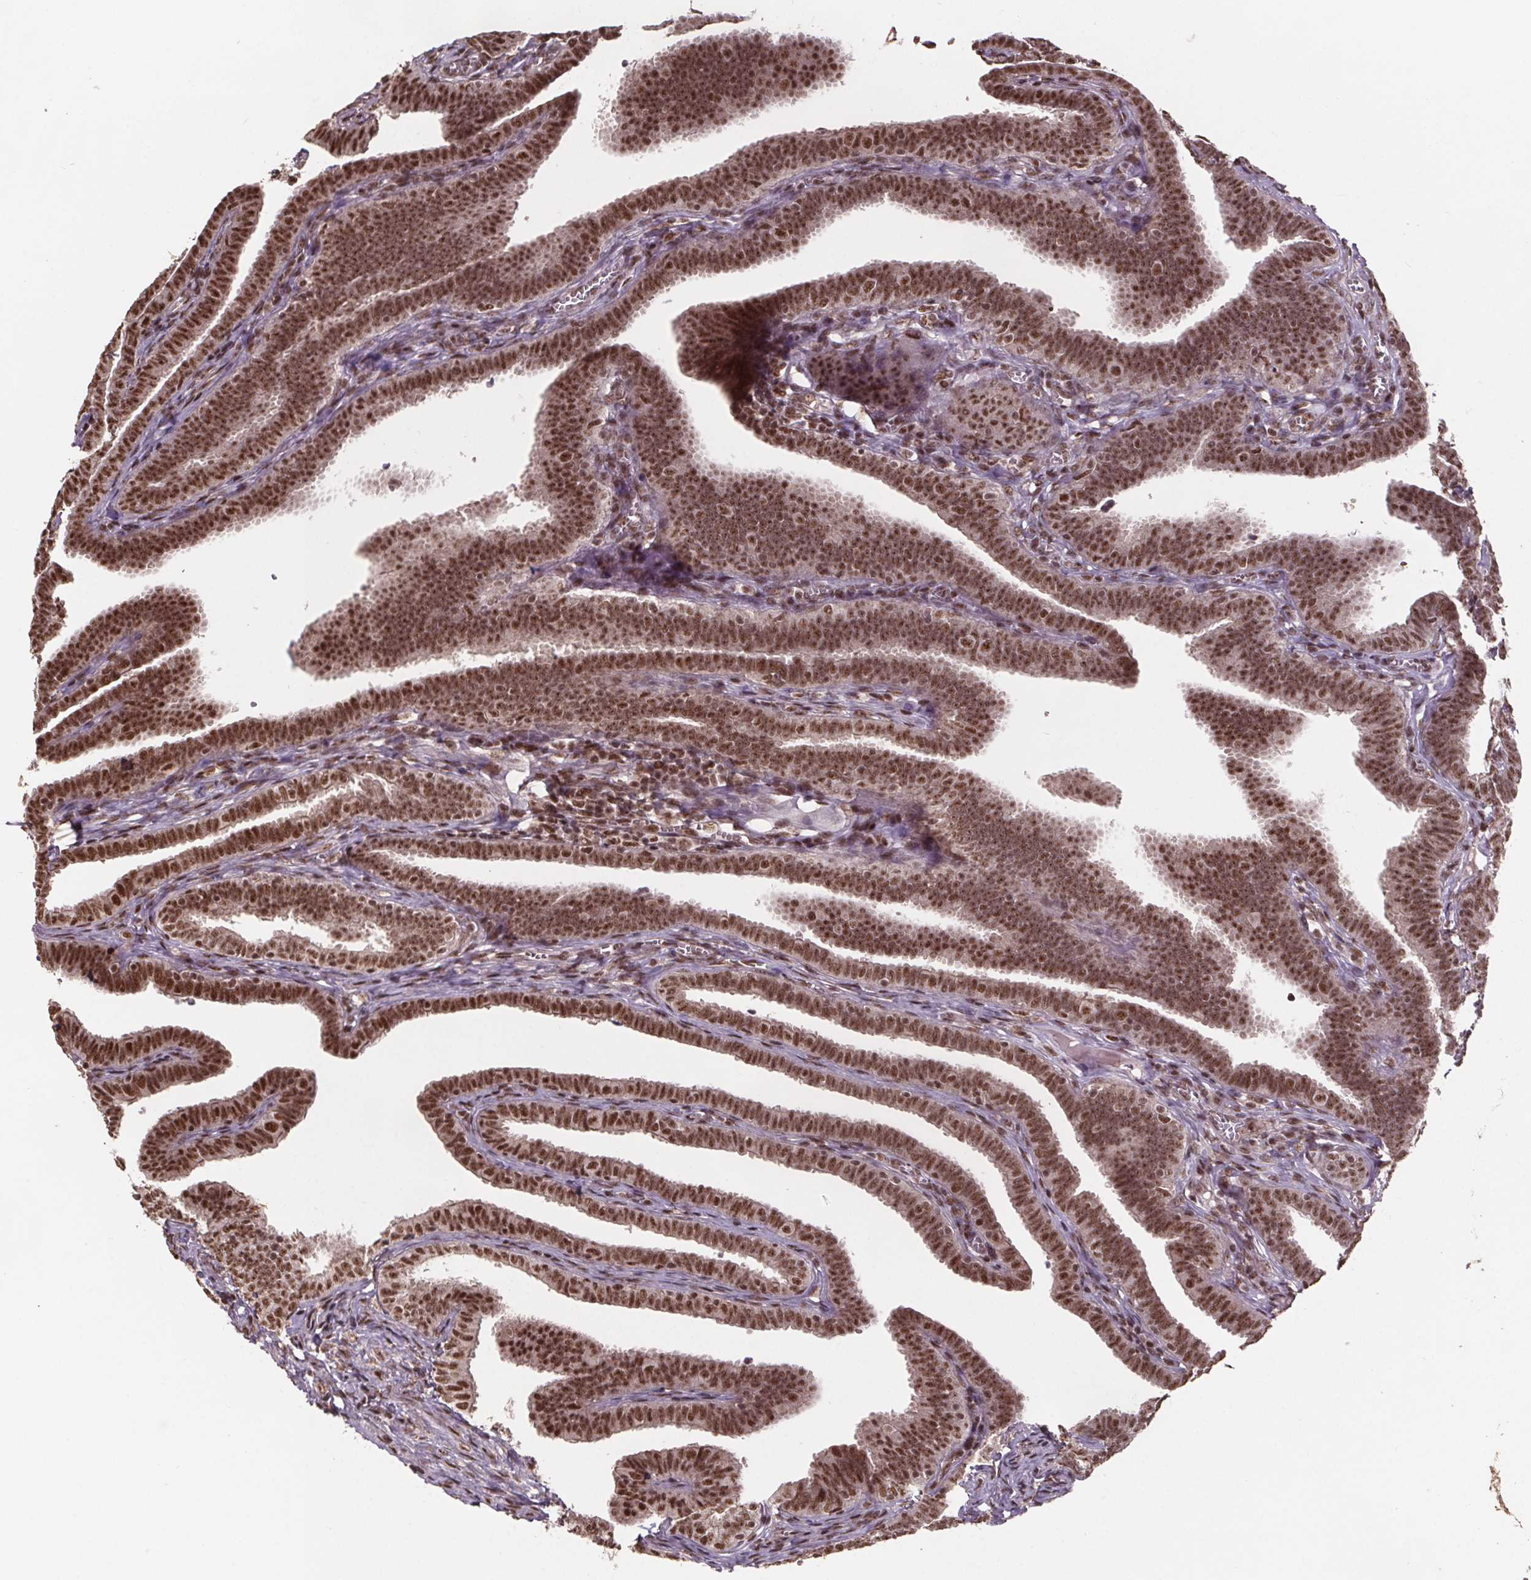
{"staining": {"intensity": "moderate", "quantity": ">75%", "location": "nuclear"}, "tissue": "fallopian tube", "cell_type": "Glandular cells", "image_type": "normal", "snomed": [{"axis": "morphology", "description": "Normal tissue, NOS"}, {"axis": "topography", "description": "Fallopian tube"}], "caption": "Fallopian tube stained with DAB IHC displays medium levels of moderate nuclear staining in about >75% of glandular cells.", "gene": "JARID2", "patient": {"sex": "female", "age": 25}}